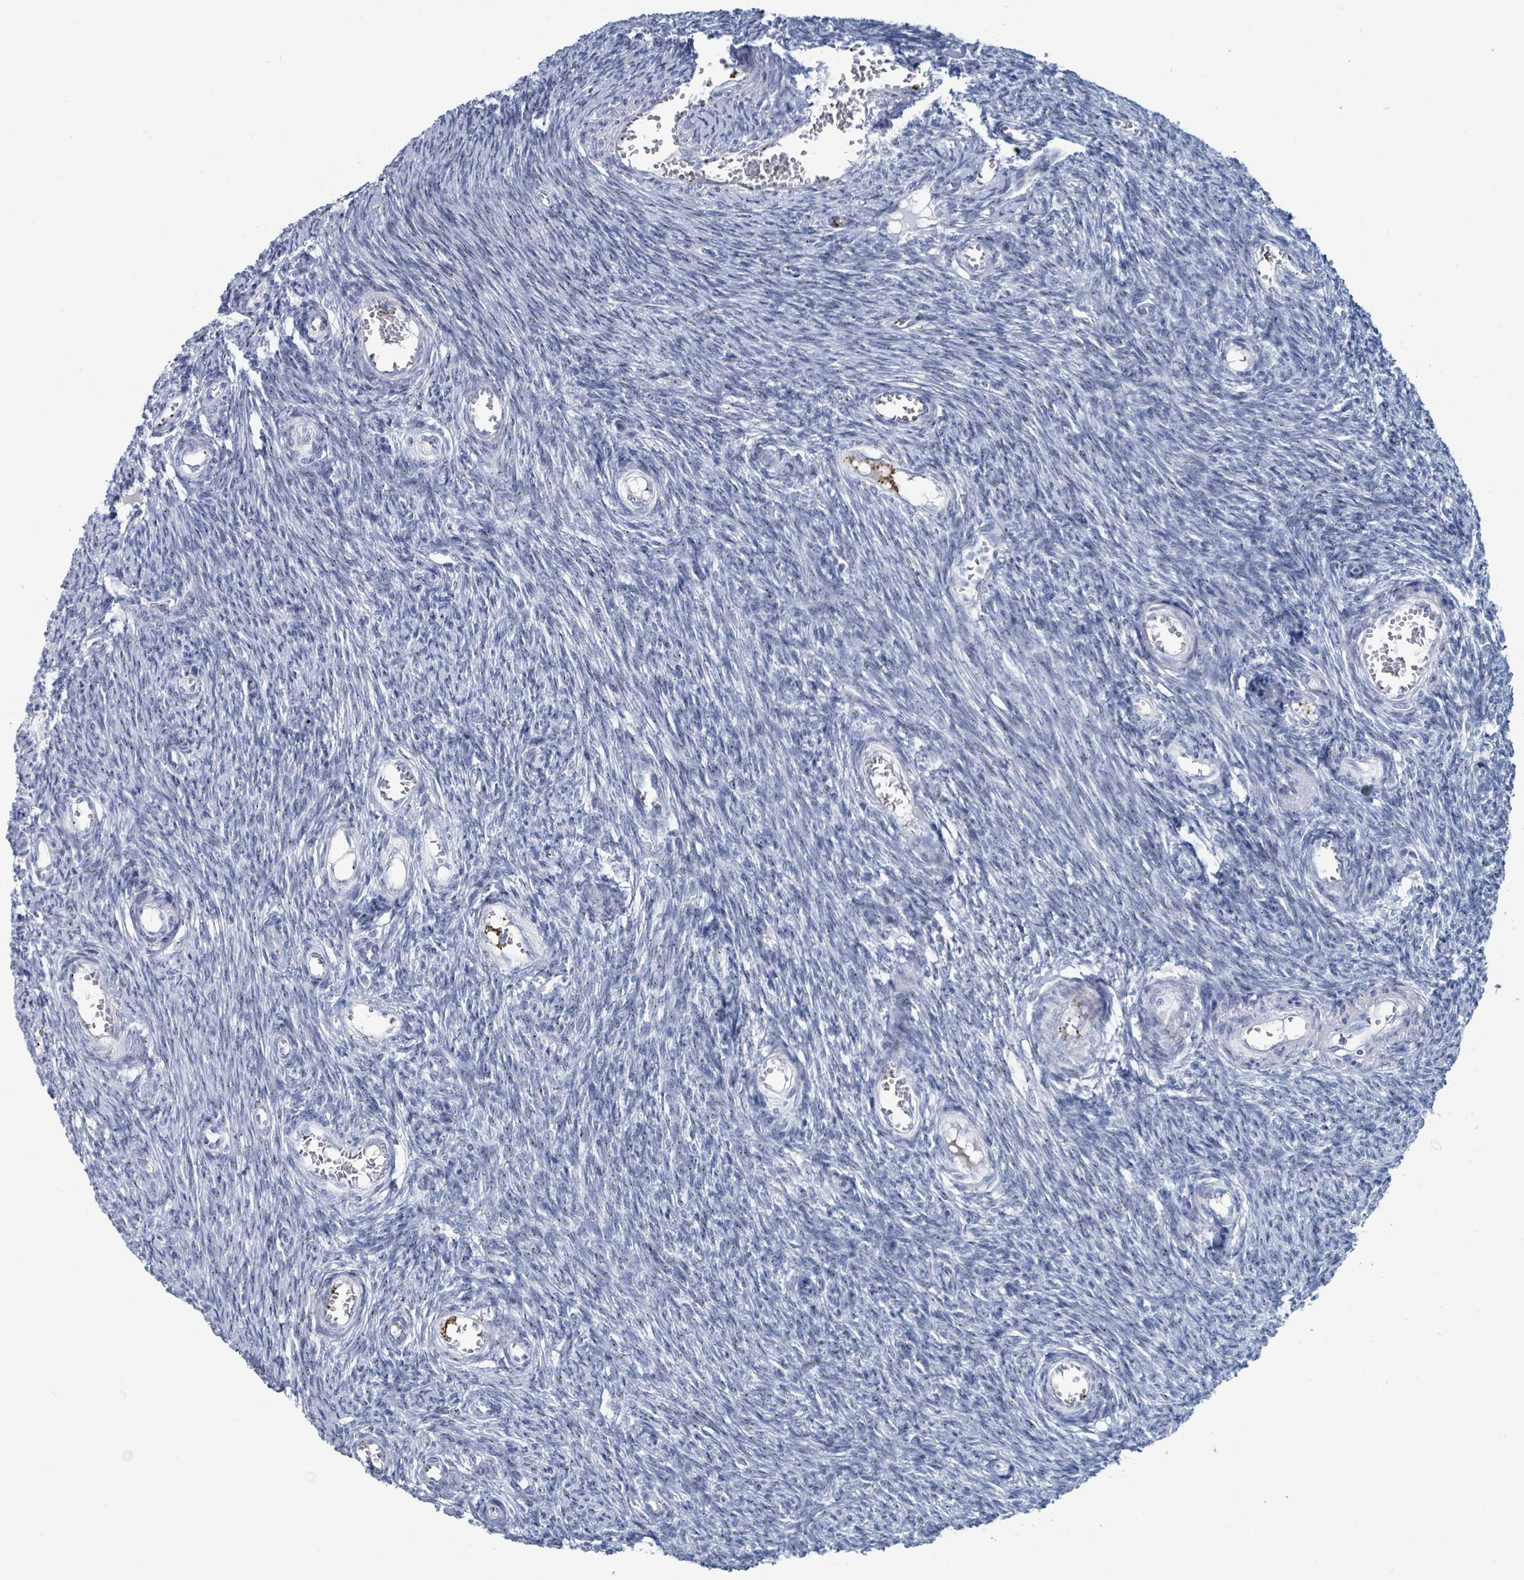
{"staining": {"intensity": "negative", "quantity": "none", "location": "none"}, "tissue": "ovary", "cell_type": "Ovarian stroma cells", "image_type": "normal", "snomed": [{"axis": "morphology", "description": "Normal tissue, NOS"}, {"axis": "topography", "description": "Ovary"}], "caption": "Ovarian stroma cells show no significant expression in benign ovary. Brightfield microscopy of IHC stained with DAB (3,3'-diaminobenzidine) (brown) and hematoxylin (blue), captured at high magnification.", "gene": "DCAF5", "patient": {"sex": "female", "age": 44}}